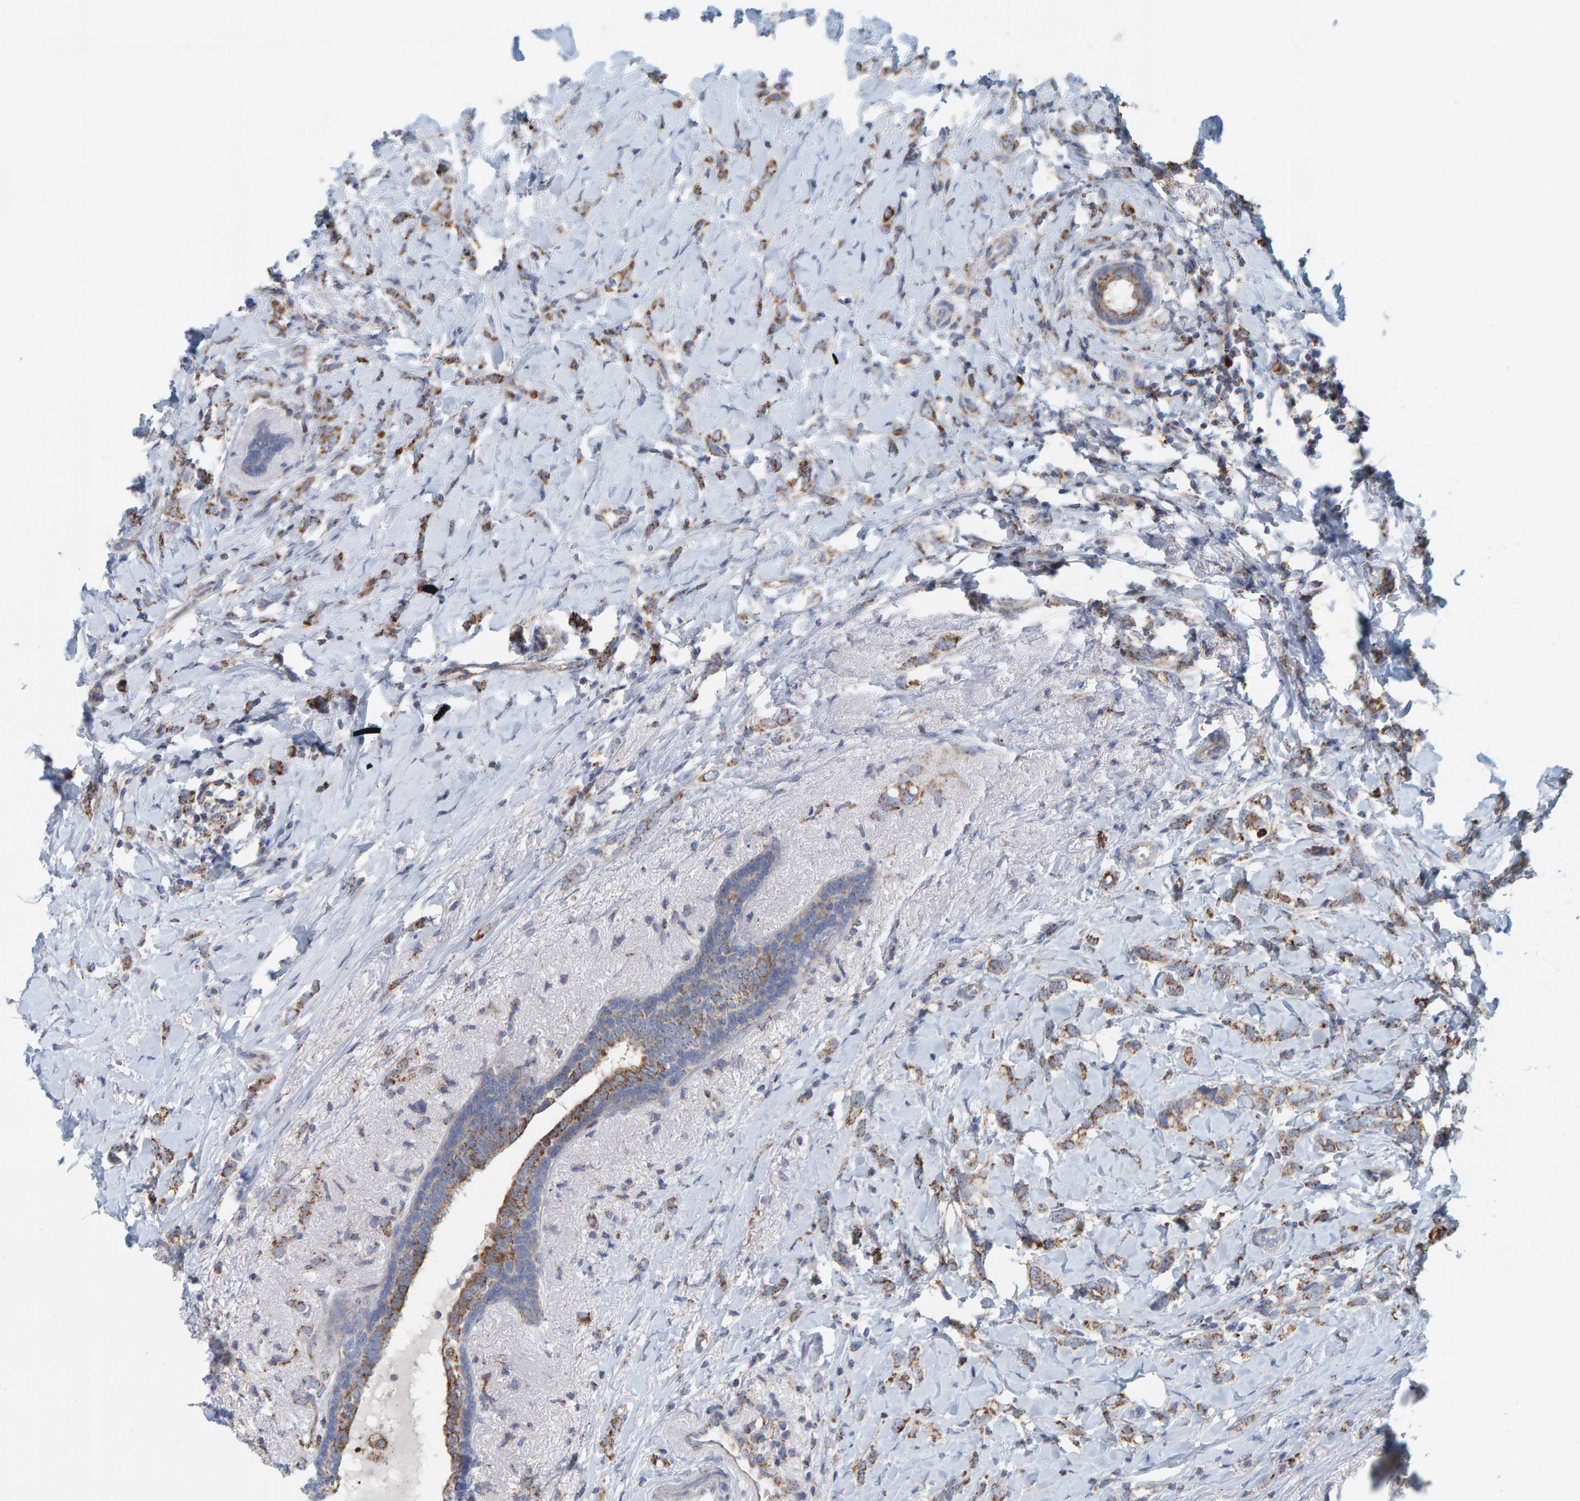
{"staining": {"intensity": "moderate", "quantity": ">75%", "location": "cytoplasmic/membranous"}, "tissue": "breast cancer", "cell_type": "Tumor cells", "image_type": "cancer", "snomed": [{"axis": "morphology", "description": "Lobular carcinoma"}, {"axis": "topography", "description": "Breast"}], "caption": "Breast cancer stained with a brown dye exhibits moderate cytoplasmic/membranous positive expression in approximately >75% of tumor cells.", "gene": "B9D1", "patient": {"sex": "female", "age": 51}}